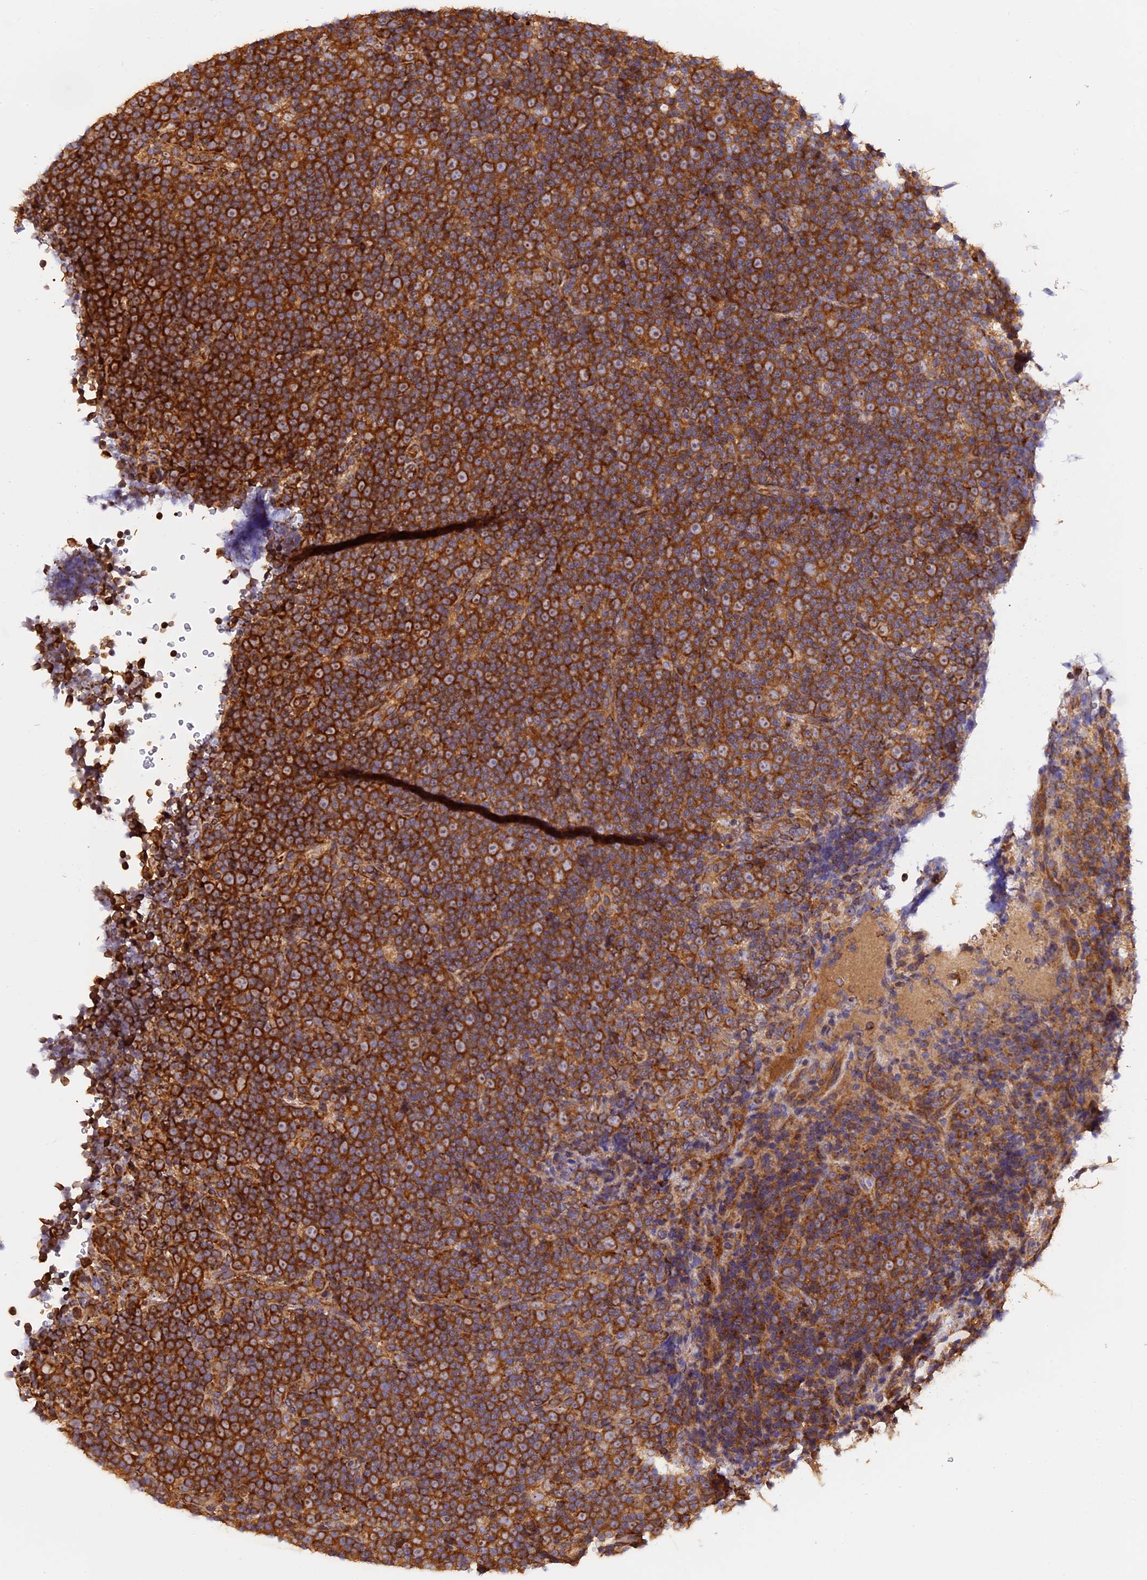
{"staining": {"intensity": "strong", "quantity": ">75%", "location": "cytoplasmic/membranous"}, "tissue": "lymphoma", "cell_type": "Tumor cells", "image_type": "cancer", "snomed": [{"axis": "morphology", "description": "Malignant lymphoma, non-Hodgkin's type, Low grade"}, {"axis": "topography", "description": "Lymph node"}], "caption": "Lymphoma stained for a protein (brown) reveals strong cytoplasmic/membranous positive expression in about >75% of tumor cells.", "gene": "GNPTAB", "patient": {"sex": "female", "age": 67}}